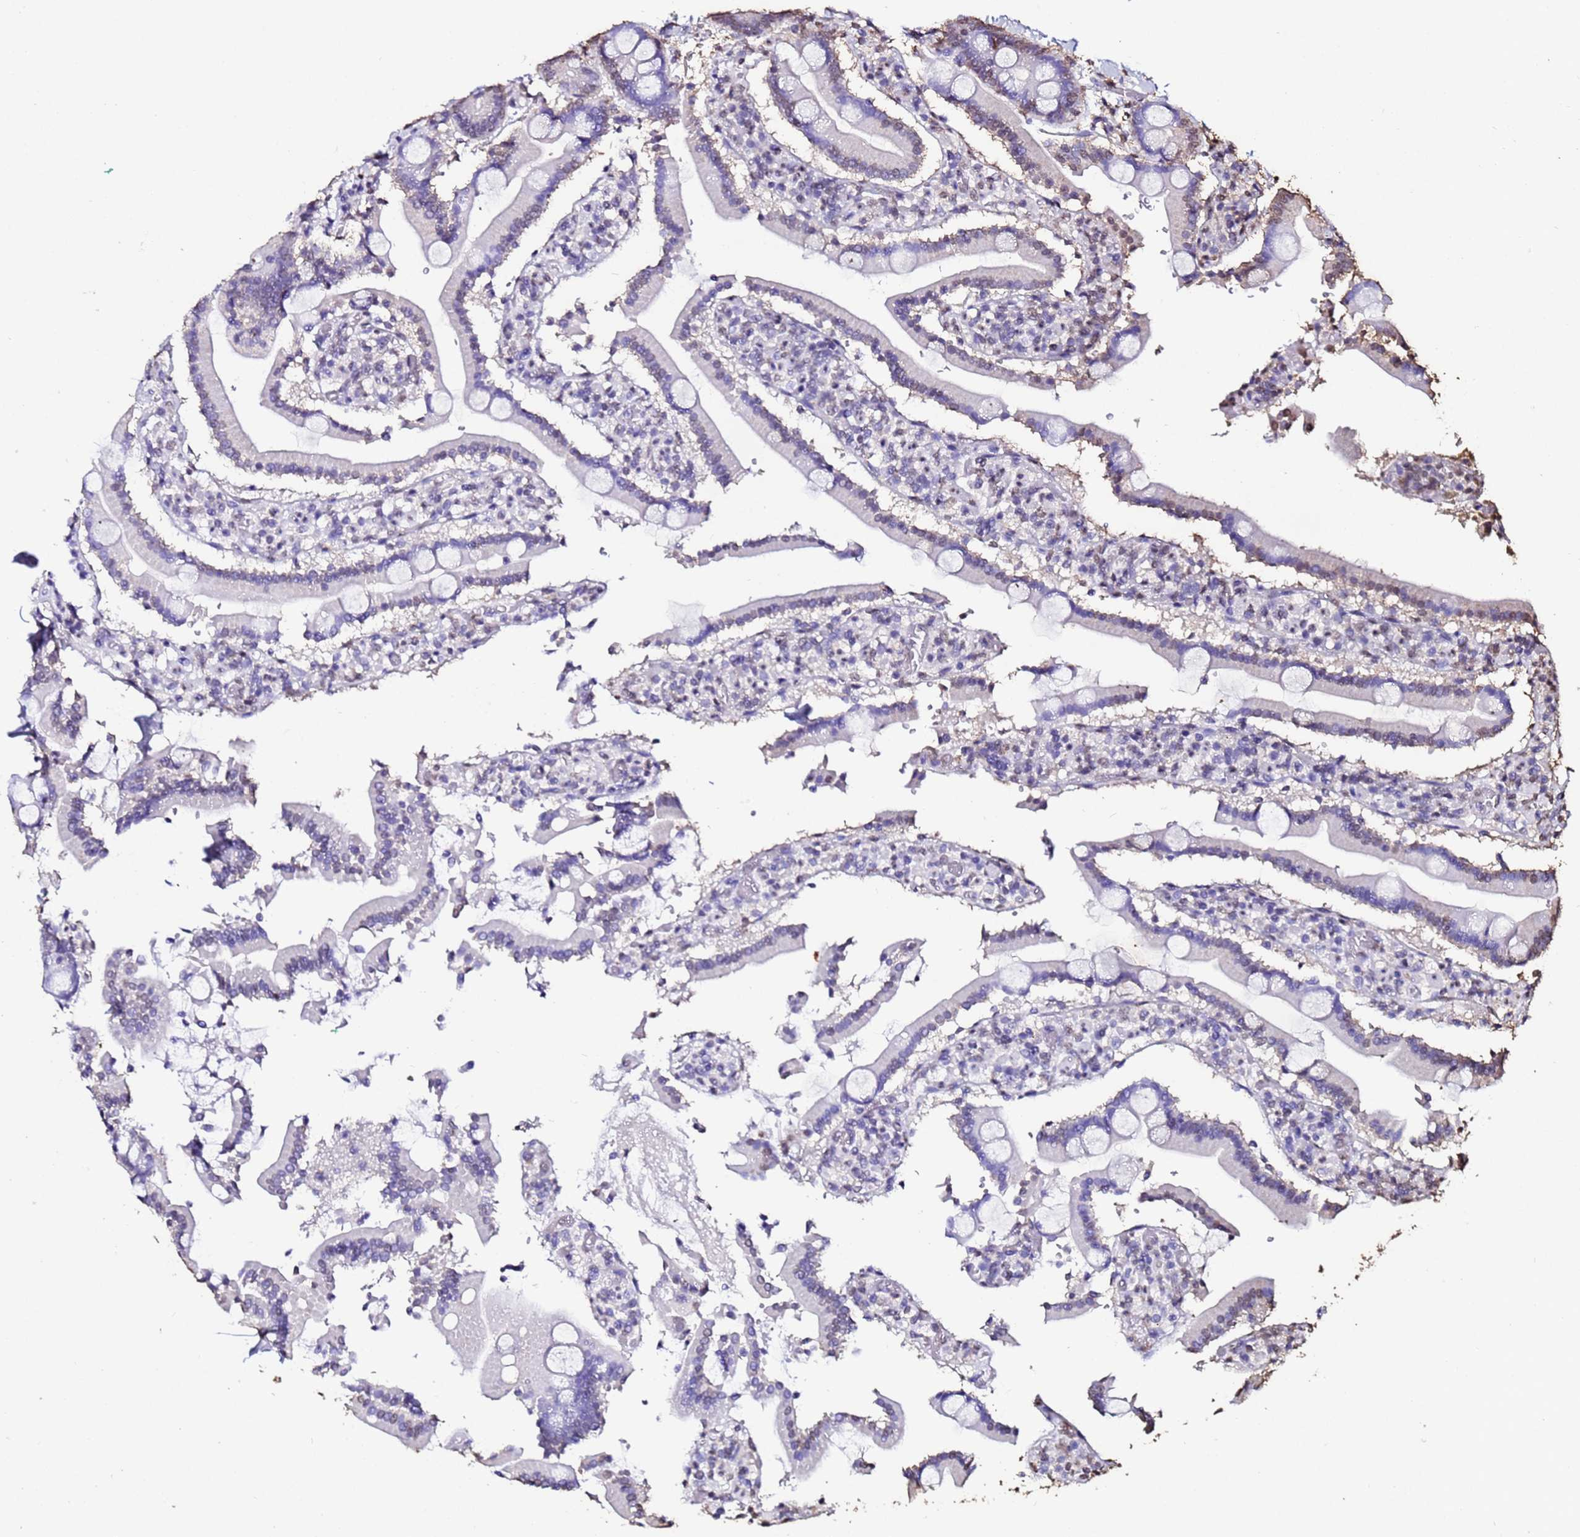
{"staining": {"intensity": "moderate", "quantity": "<25%", "location": "nuclear"}, "tissue": "duodenum", "cell_type": "Glandular cells", "image_type": "normal", "snomed": [{"axis": "morphology", "description": "Normal tissue, NOS"}, {"axis": "topography", "description": "Duodenum"}], "caption": "IHC of unremarkable human duodenum exhibits low levels of moderate nuclear positivity in about <25% of glandular cells.", "gene": "TRIP6", "patient": {"sex": "male", "age": 55}}